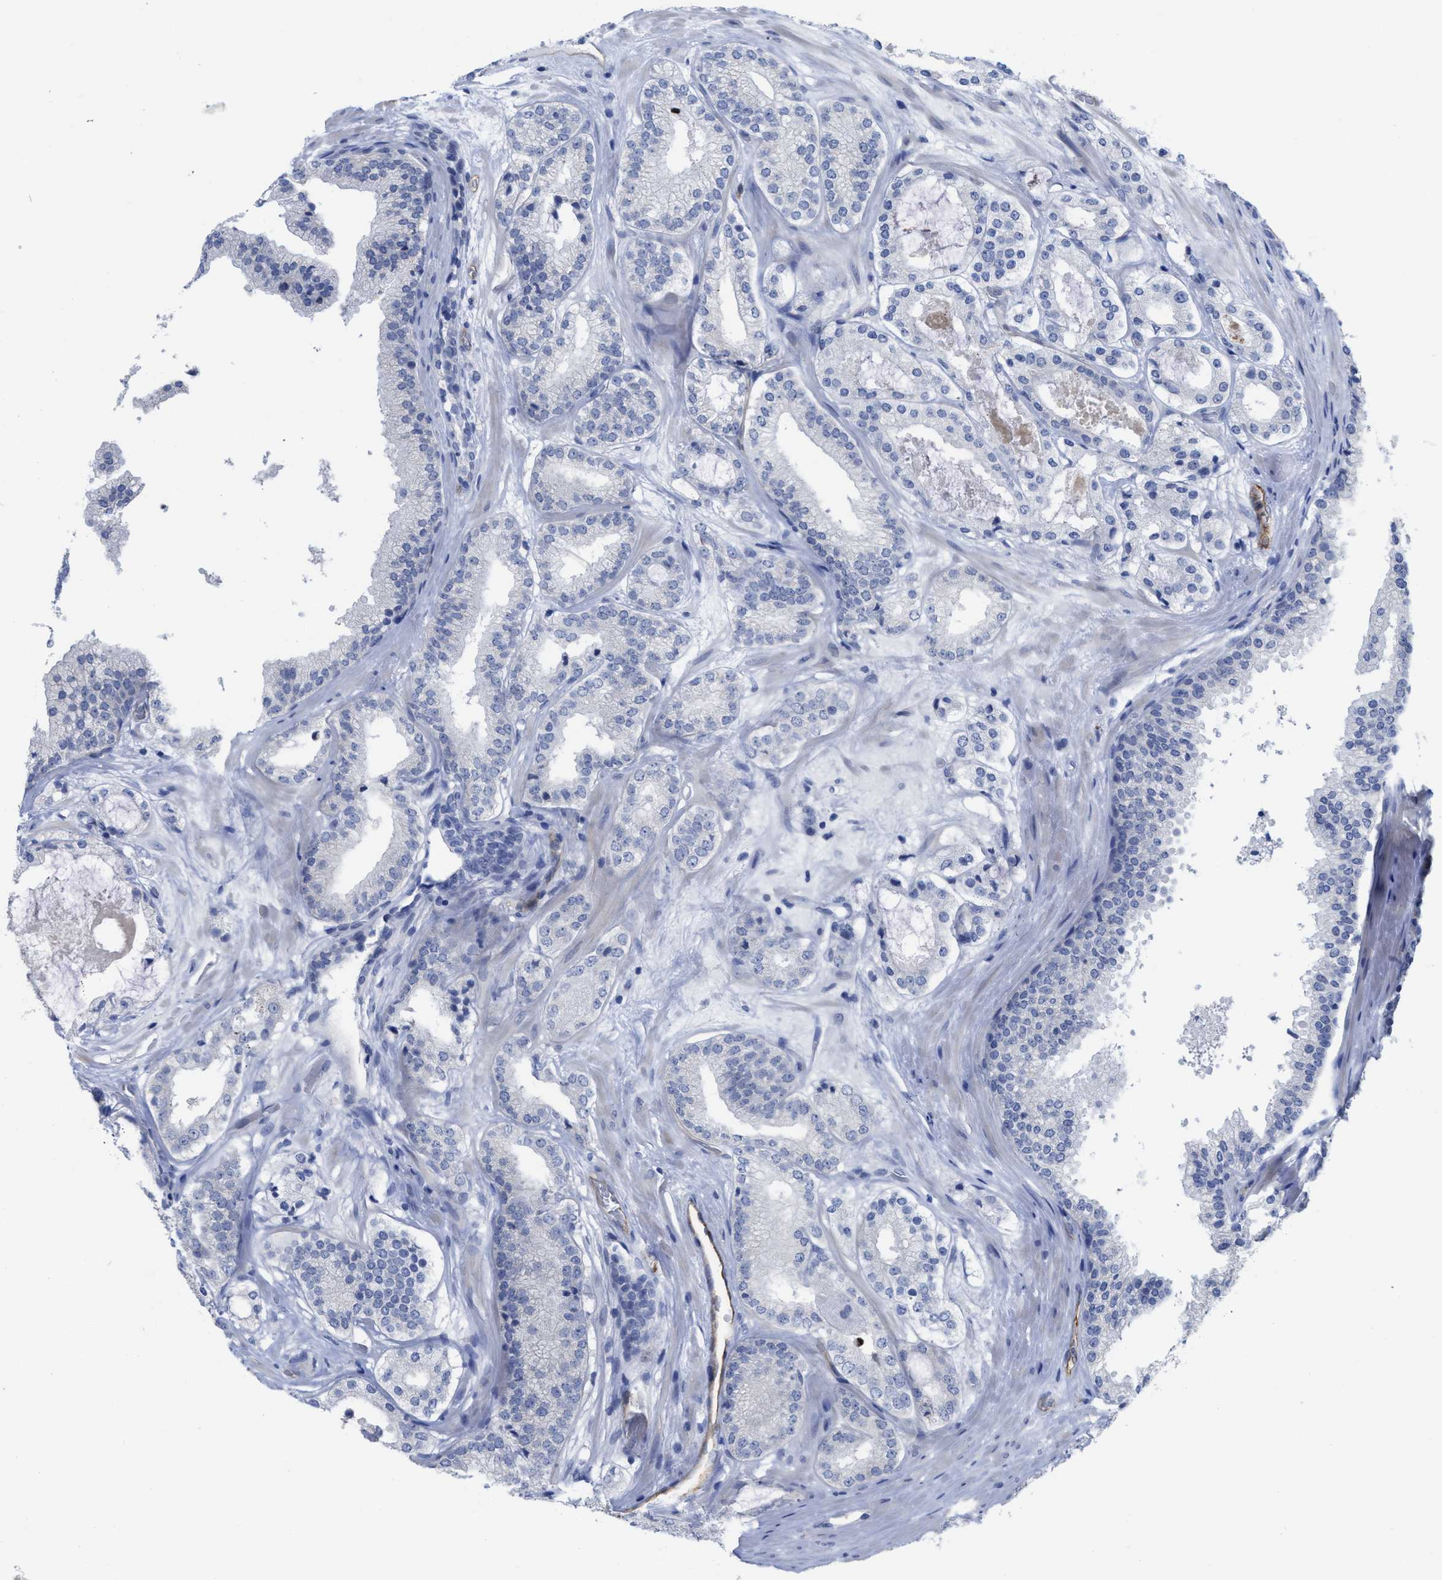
{"staining": {"intensity": "negative", "quantity": "none", "location": "none"}, "tissue": "prostate cancer", "cell_type": "Tumor cells", "image_type": "cancer", "snomed": [{"axis": "morphology", "description": "Adenocarcinoma, High grade"}, {"axis": "topography", "description": "Prostate"}], "caption": "Immunohistochemical staining of prostate cancer displays no significant positivity in tumor cells. The staining is performed using DAB (3,3'-diaminobenzidine) brown chromogen with nuclei counter-stained in using hematoxylin.", "gene": "ACKR1", "patient": {"sex": "male", "age": 65}}